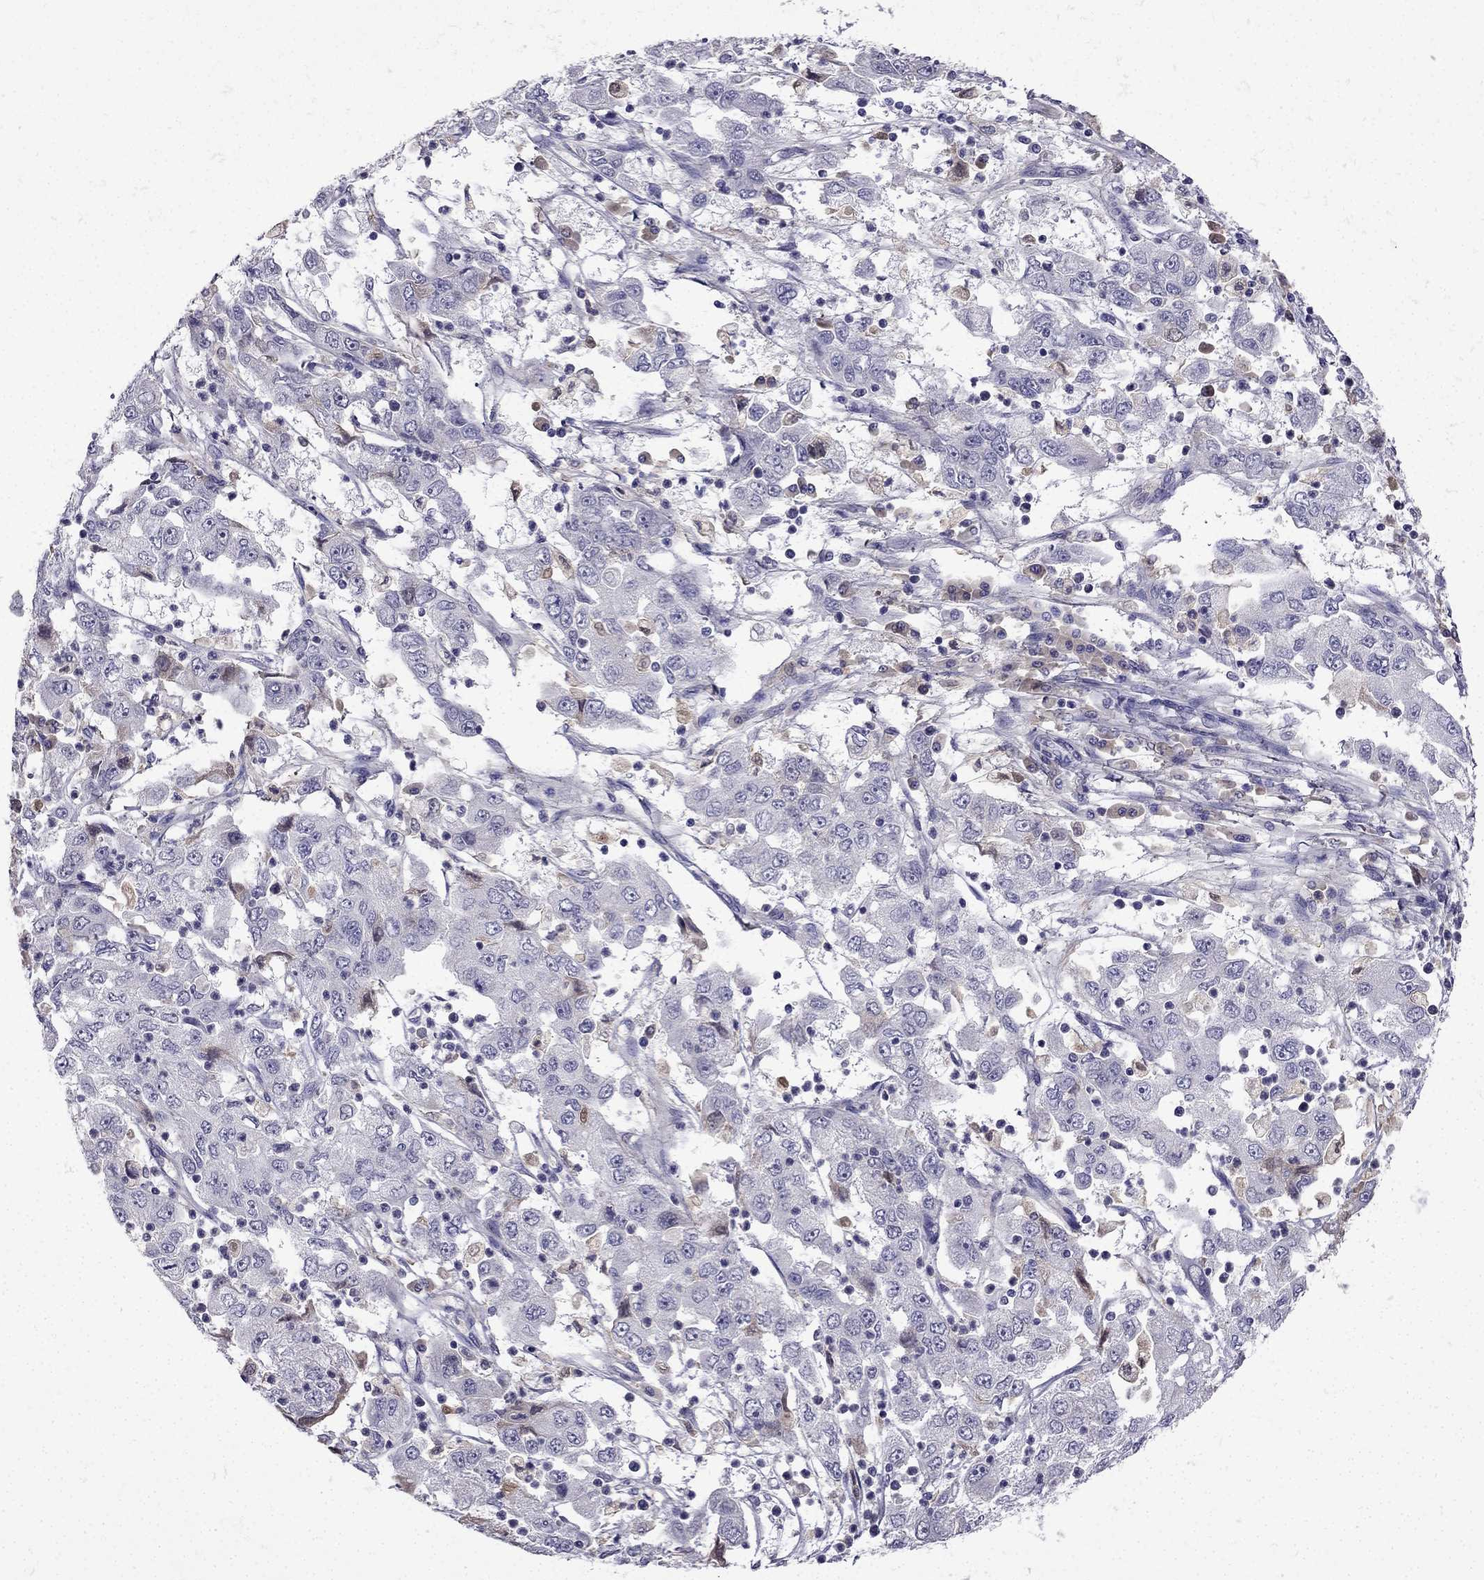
{"staining": {"intensity": "negative", "quantity": "none", "location": "none"}, "tissue": "cervical cancer", "cell_type": "Tumor cells", "image_type": "cancer", "snomed": [{"axis": "morphology", "description": "Squamous cell carcinoma, NOS"}, {"axis": "topography", "description": "Cervix"}], "caption": "This image is of squamous cell carcinoma (cervical) stained with IHC to label a protein in brown with the nuclei are counter-stained blue. There is no positivity in tumor cells.", "gene": "UHRF1", "patient": {"sex": "female", "age": 36}}